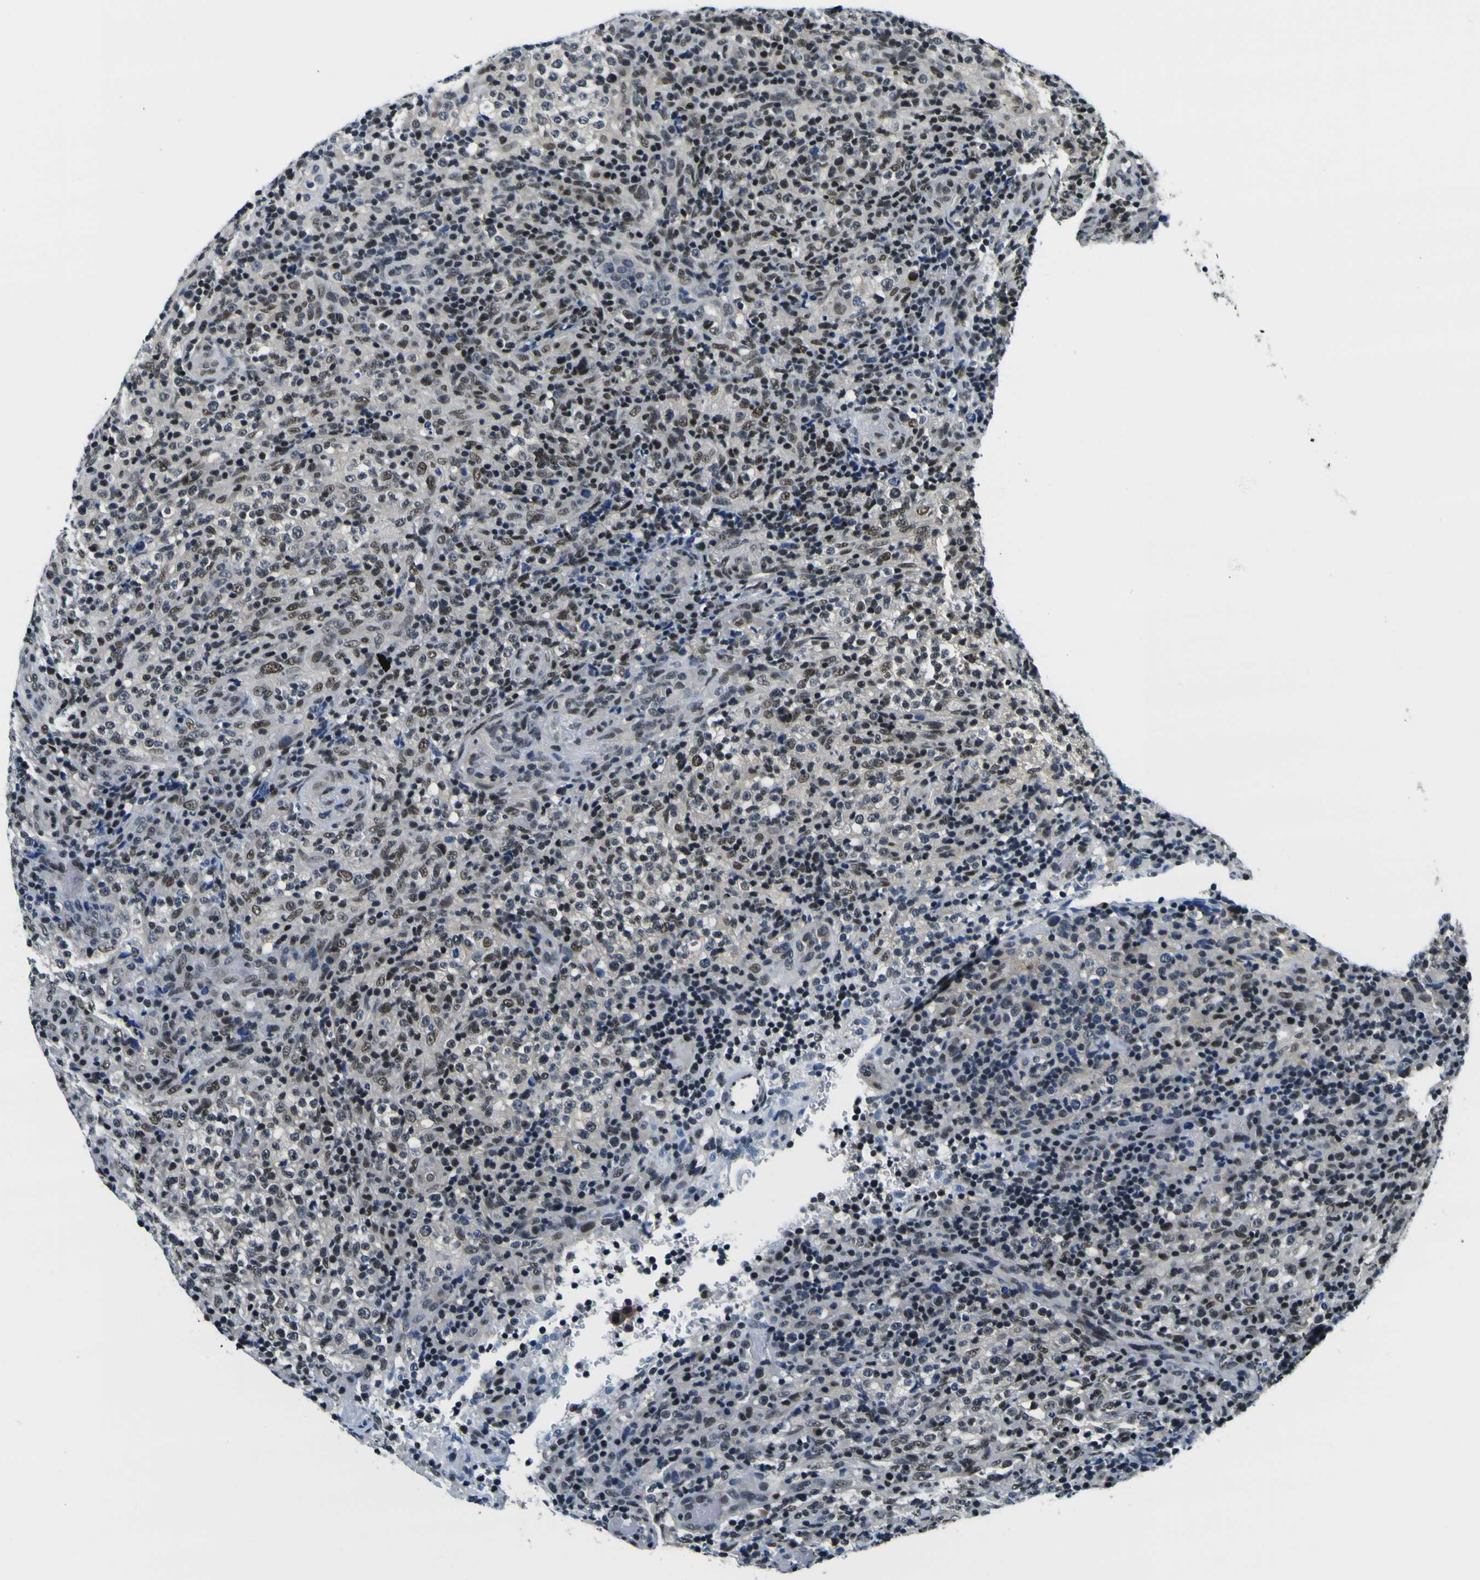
{"staining": {"intensity": "moderate", "quantity": ">75%", "location": "nuclear"}, "tissue": "lymphoma", "cell_type": "Tumor cells", "image_type": "cancer", "snomed": [{"axis": "morphology", "description": "Malignant lymphoma, non-Hodgkin's type, High grade"}, {"axis": "topography", "description": "Lymph node"}], "caption": "This micrograph shows immunohistochemistry (IHC) staining of malignant lymphoma, non-Hodgkin's type (high-grade), with medium moderate nuclear staining in approximately >75% of tumor cells.", "gene": "SP1", "patient": {"sex": "female", "age": 76}}